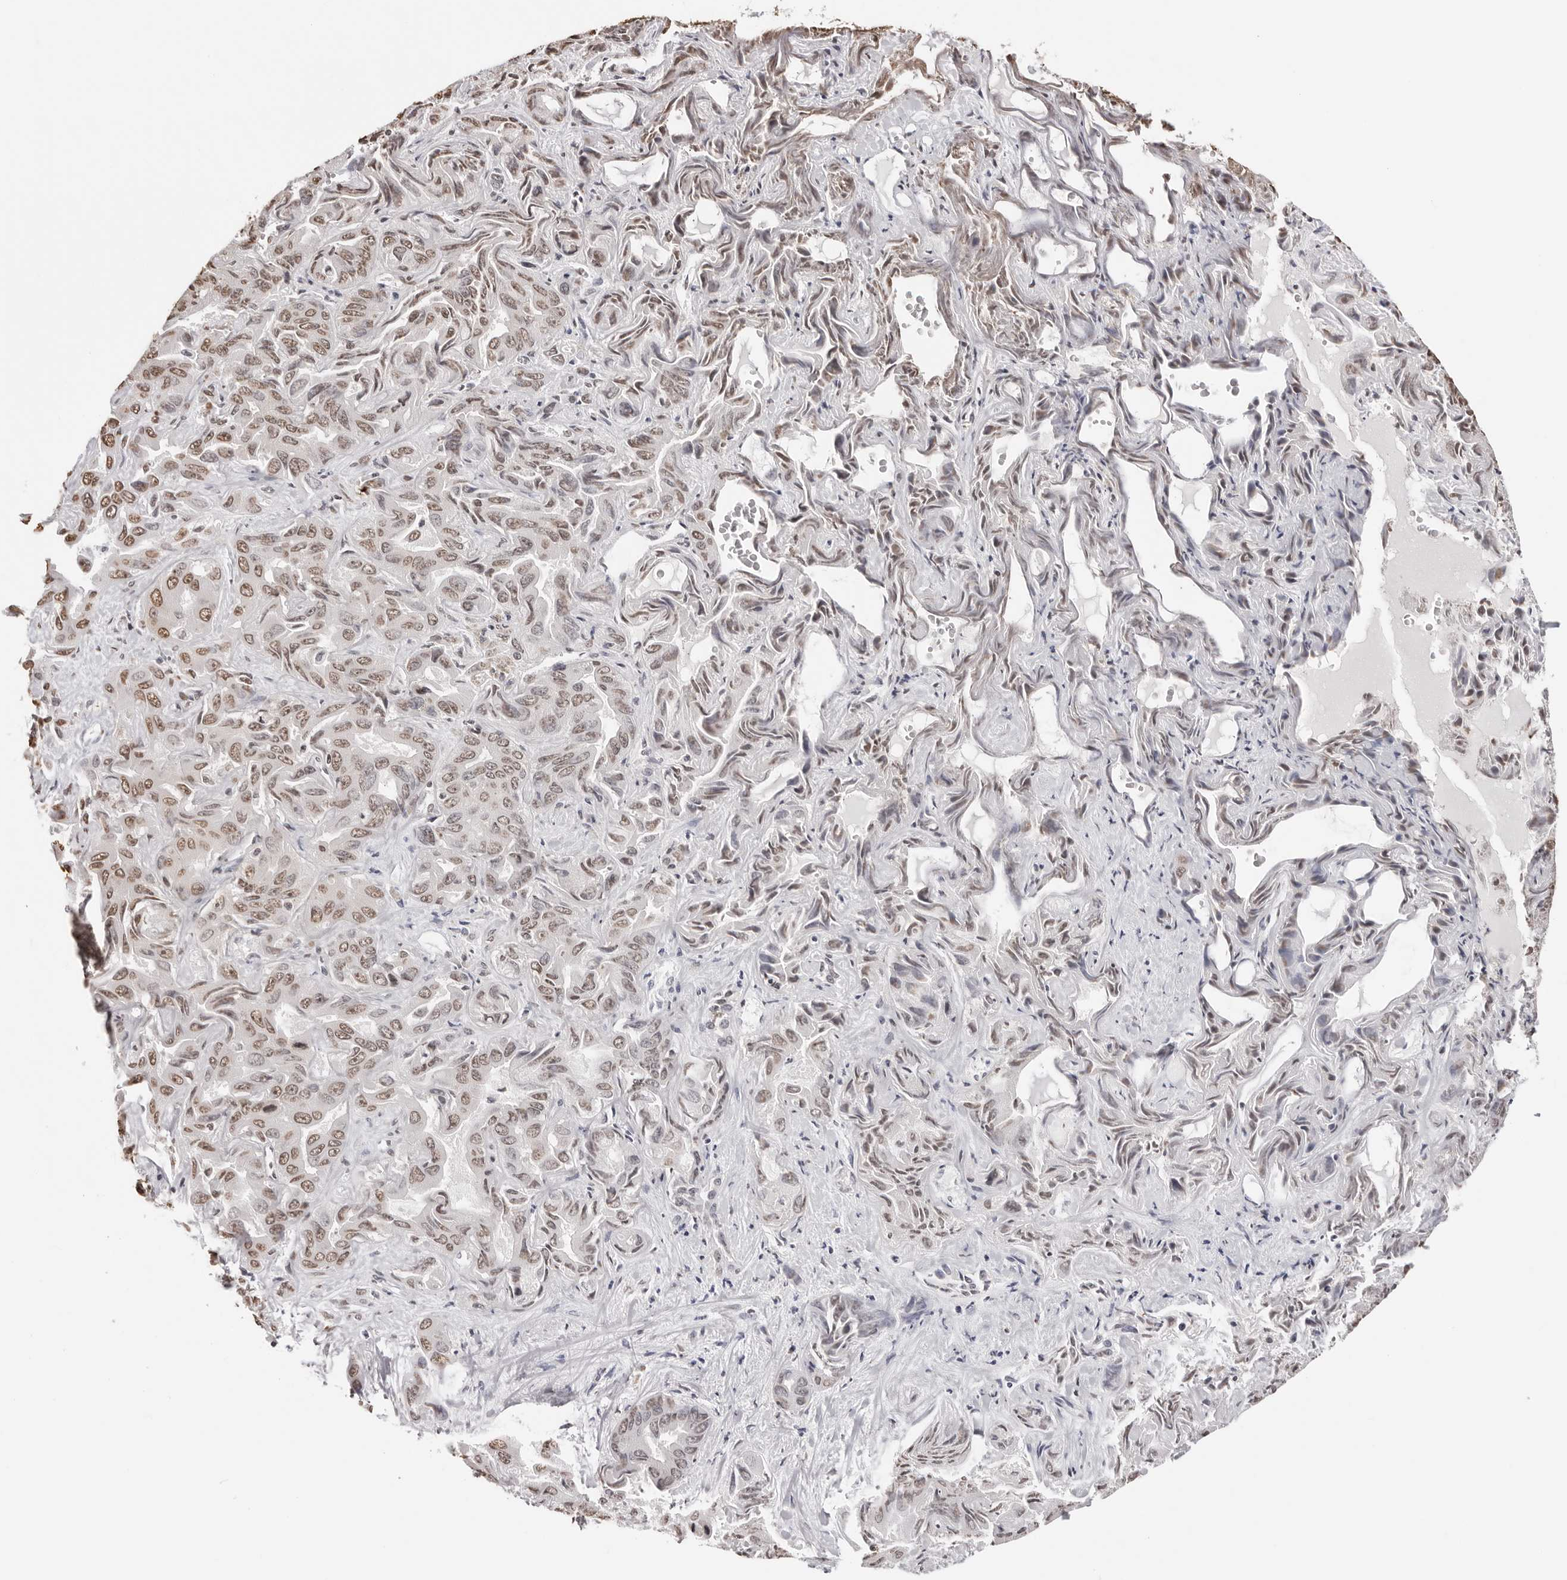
{"staining": {"intensity": "moderate", "quantity": ">75%", "location": "nuclear"}, "tissue": "liver cancer", "cell_type": "Tumor cells", "image_type": "cancer", "snomed": [{"axis": "morphology", "description": "Cholangiocarcinoma"}, {"axis": "topography", "description": "Liver"}], "caption": "A brown stain labels moderate nuclear staining of a protein in liver cholangiocarcinoma tumor cells.", "gene": "OLIG3", "patient": {"sex": "female", "age": 52}}